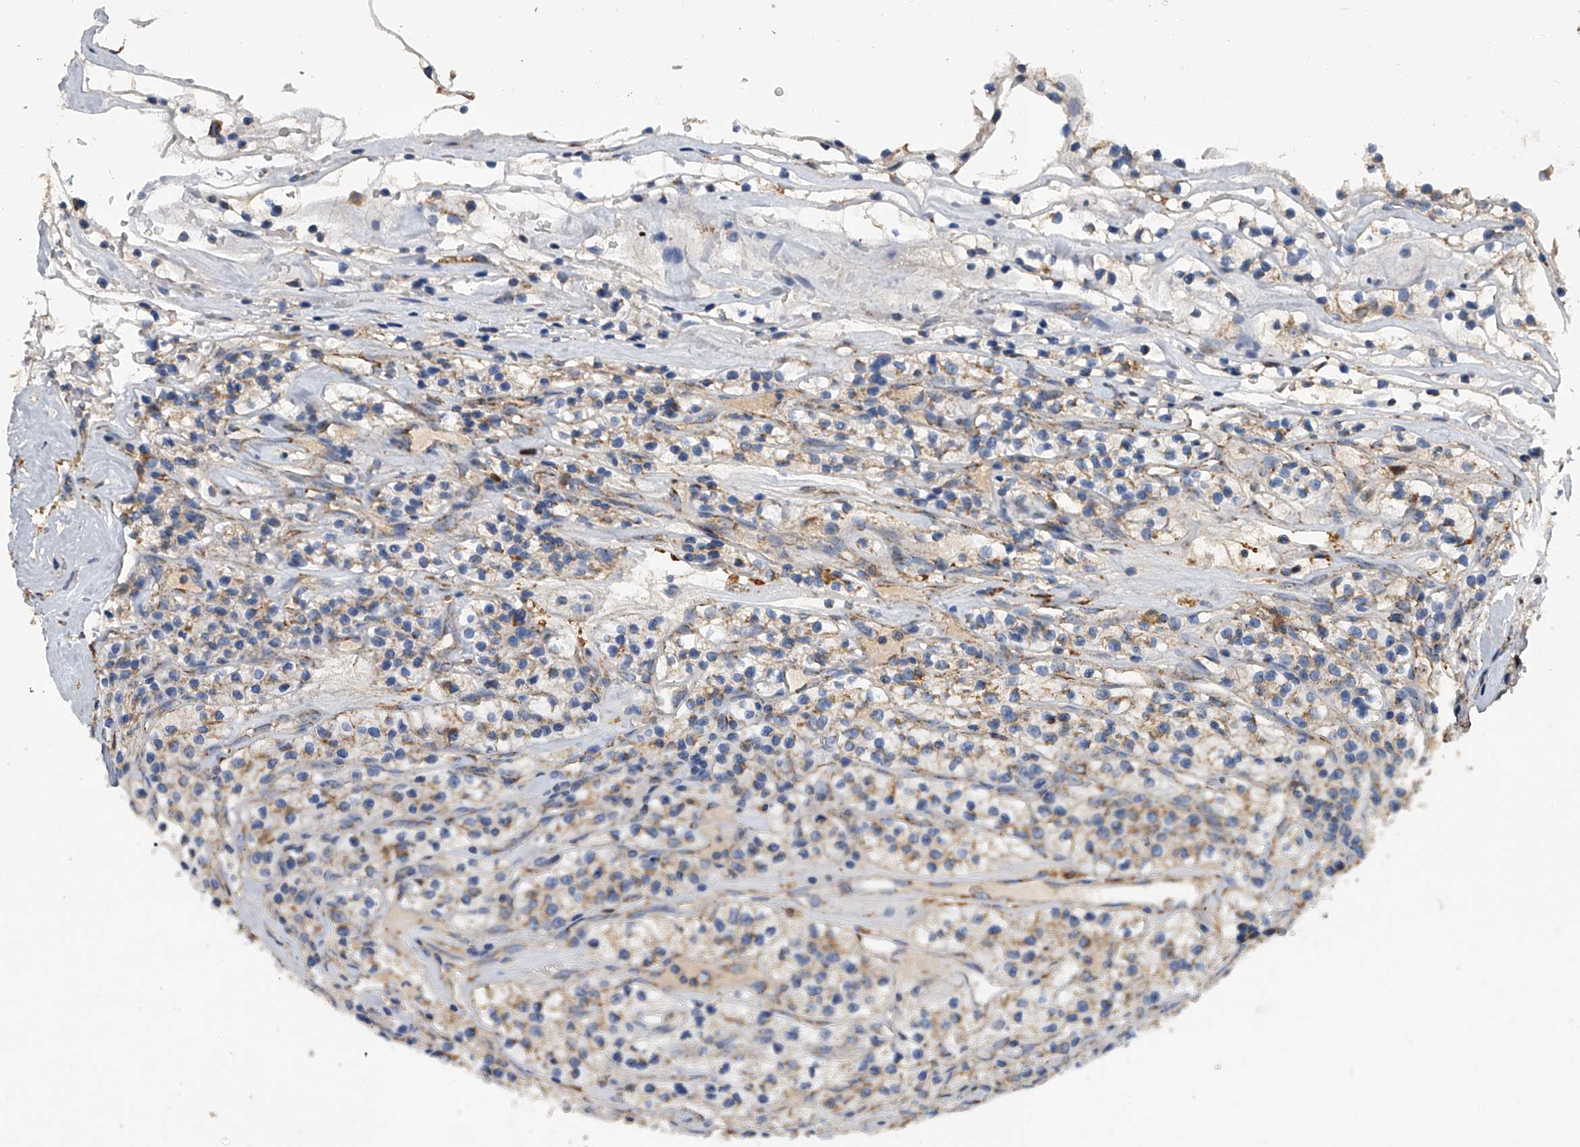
{"staining": {"intensity": "moderate", "quantity": "25%-75%", "location": "cytoplasmic/membranous"}, "tissue": "renal cancer", "cell_type": "Tumor cells", "image_type": "cancer", "snomed": [{"axis": "morphology", "description": "Adenocarcinoma, NOS"}, {"axis": "topography", "description": "Kidney"}], "caption": "IHC image of neoplastic tissue: adenocarcinoma (renal) stained using immunohistochemistry shows medium levels of moderate protein expression localized specifically in the cytoplasmic/membranous of tumor cells, appearing as a cytoplasmic/membranous brown color.", "gene": "MRPL28", "patient": {"sex": "female", "age": 57}}